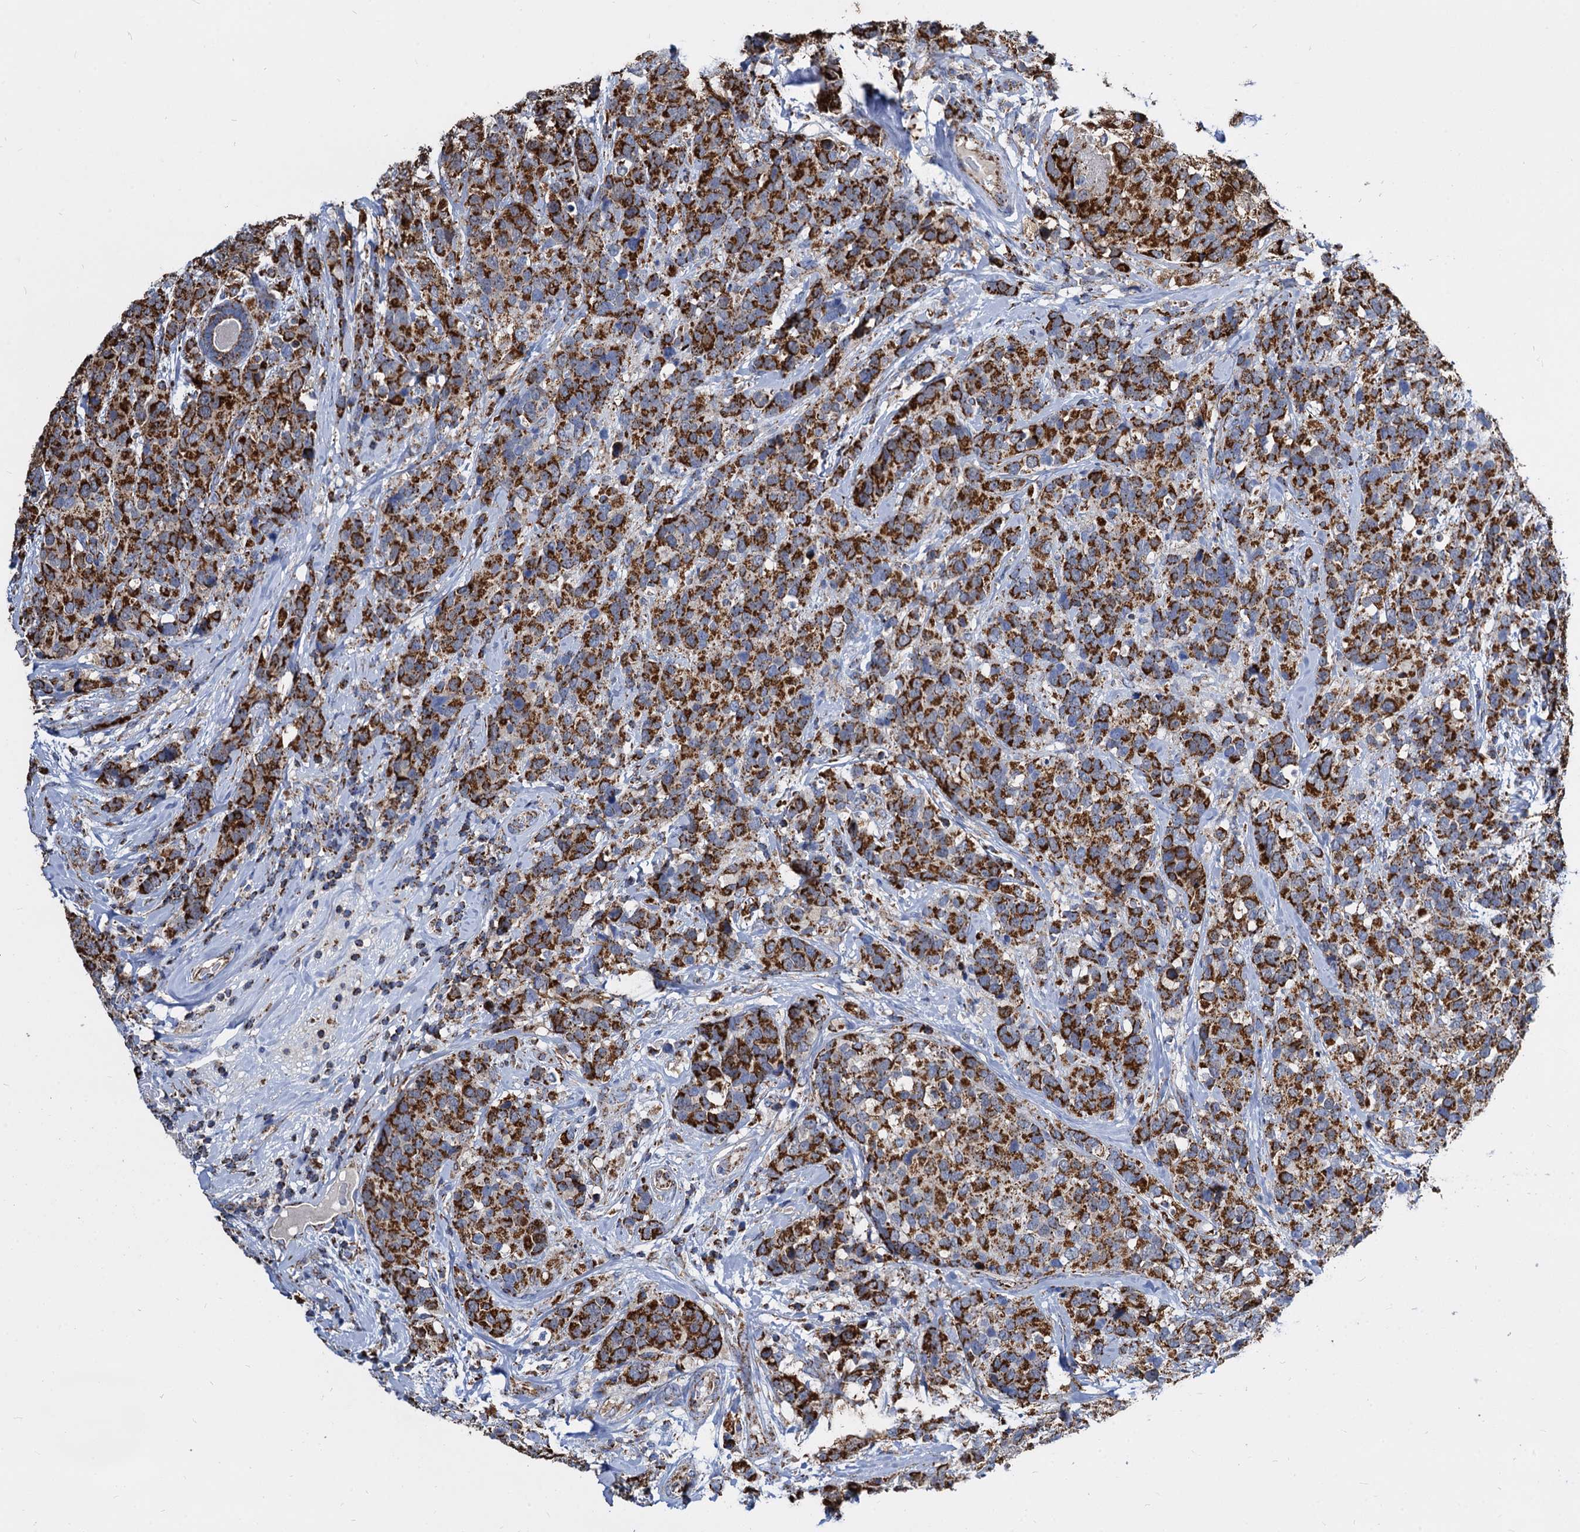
{"staining": {"intensity": "strong", "quantity": ">75%", "location": "cytoplasmic/membranous"}, "tissue": "breast cancer", "cell_type": "Tumor cells", "image_type": "cancer", "snomed": [{"axis": "morphology", "description": "Lobular carcinoma"}, {"axis": "topography", "description": "Breast"}], "caption": "This micrograph exhibits lobular carcinoma (breast) stained with IHC to label a protein in brown. The cytoplasmic/membranous of tumor cells show strong positivity for the protein. Nuclei are counter-stained blue.", "gene": "TIMM10", "patient": {"sex": "female", "age": 59}}